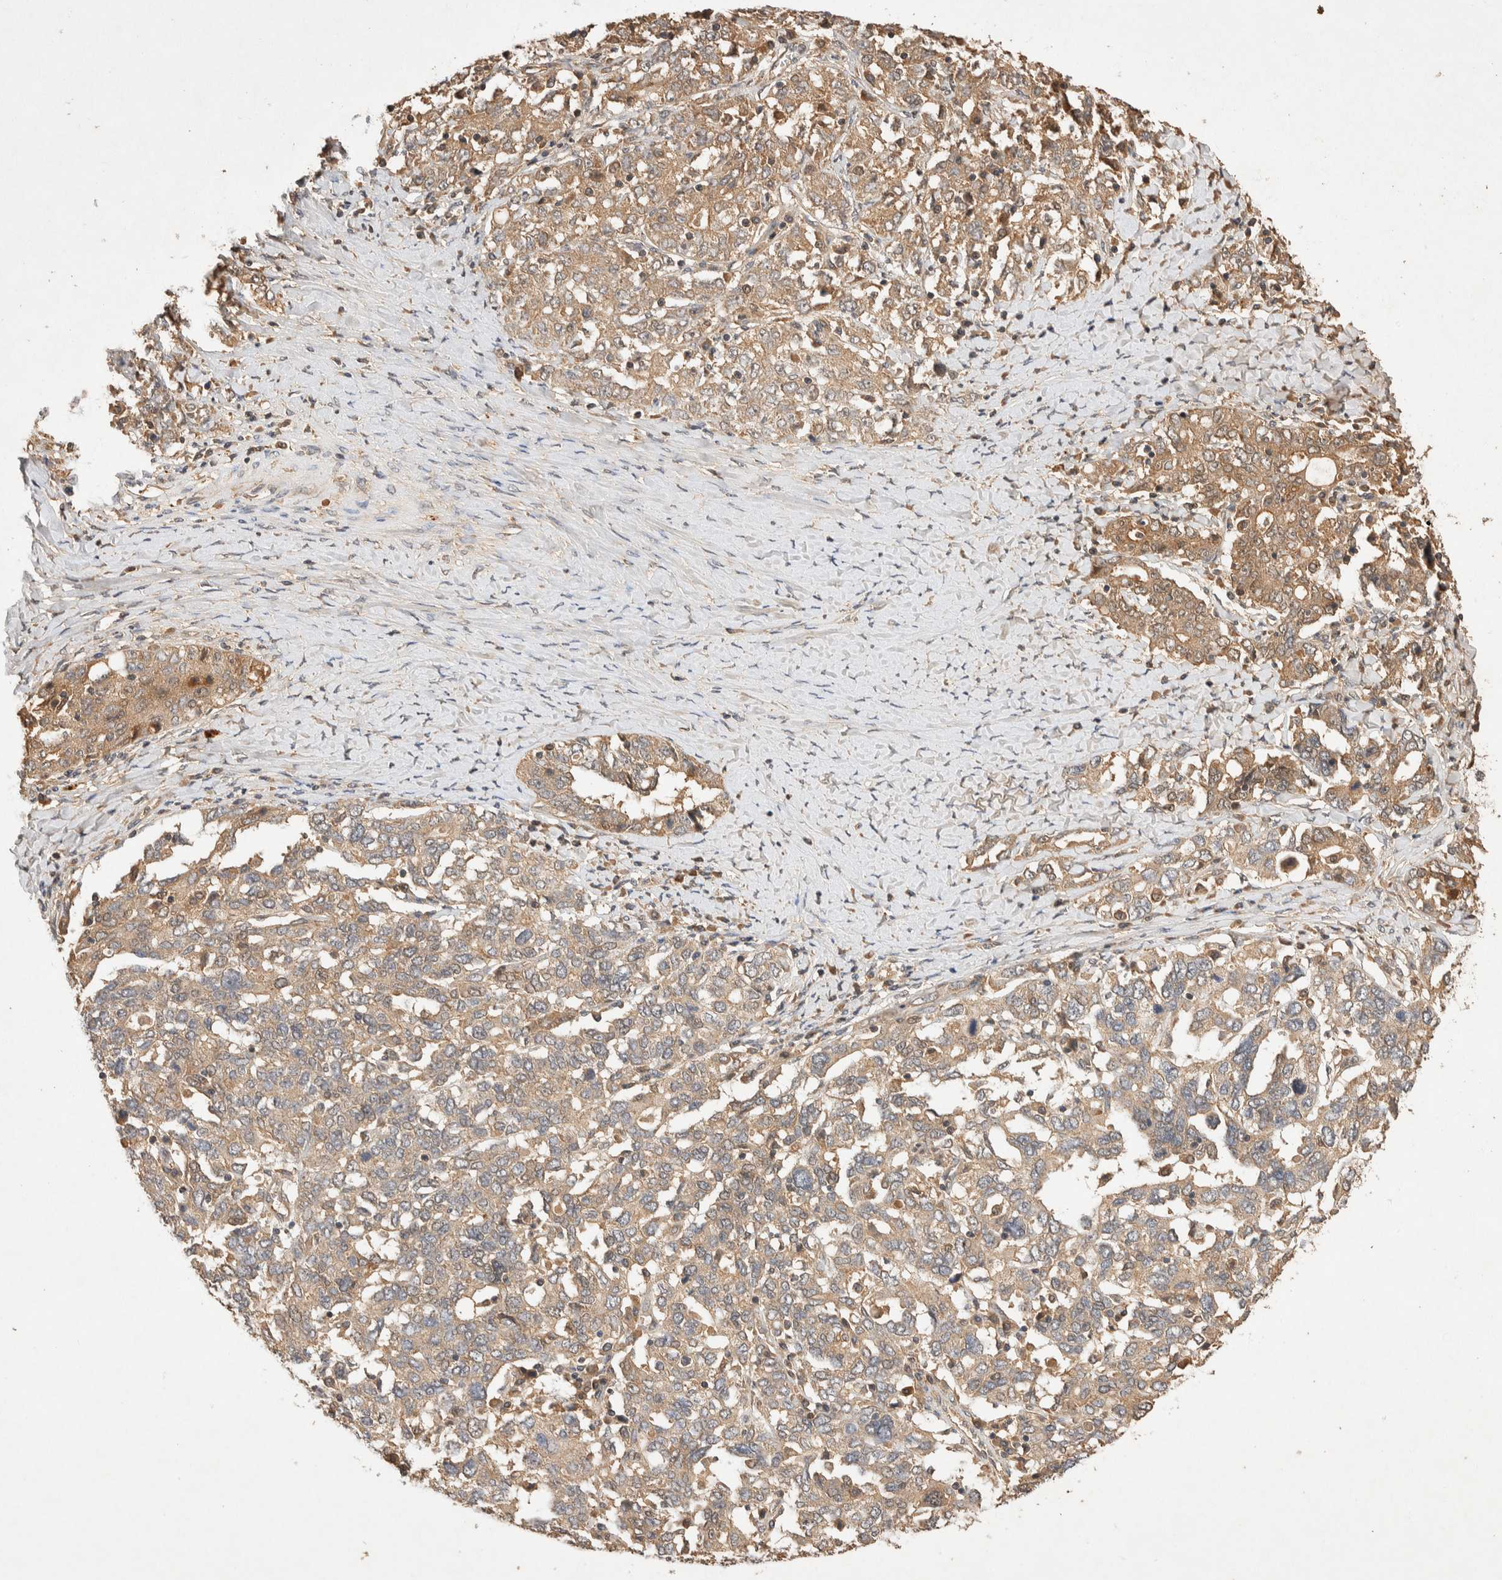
{"staining": {"intensity": "moderate", "quantity": "25%-75%", "location": "cytoplasmic/membranous"}, "tissue": "ovarian cancer", "cell_type": "Tumor cells", "image_type": "cancer", "snomed": [{"axis": "morphology", "description": "Carcinoma, endometroid"}, {"axis": "topography", "description": "Ovary"}], "caption": "High-power microscopy captured an immunohistochemistry (IHC) photomicrograph of ovarian cancer (endometroid carcinoma), revealing moderate cytoplasmic/membranous positivity in about 25%-75% of tumor cells. (DAB (3,3'-diaminobenzidine) IHC with brightfield microscopy, high magnification).", "gene": "NSMAF", "patient": {"sex": "female", "age": 62}}